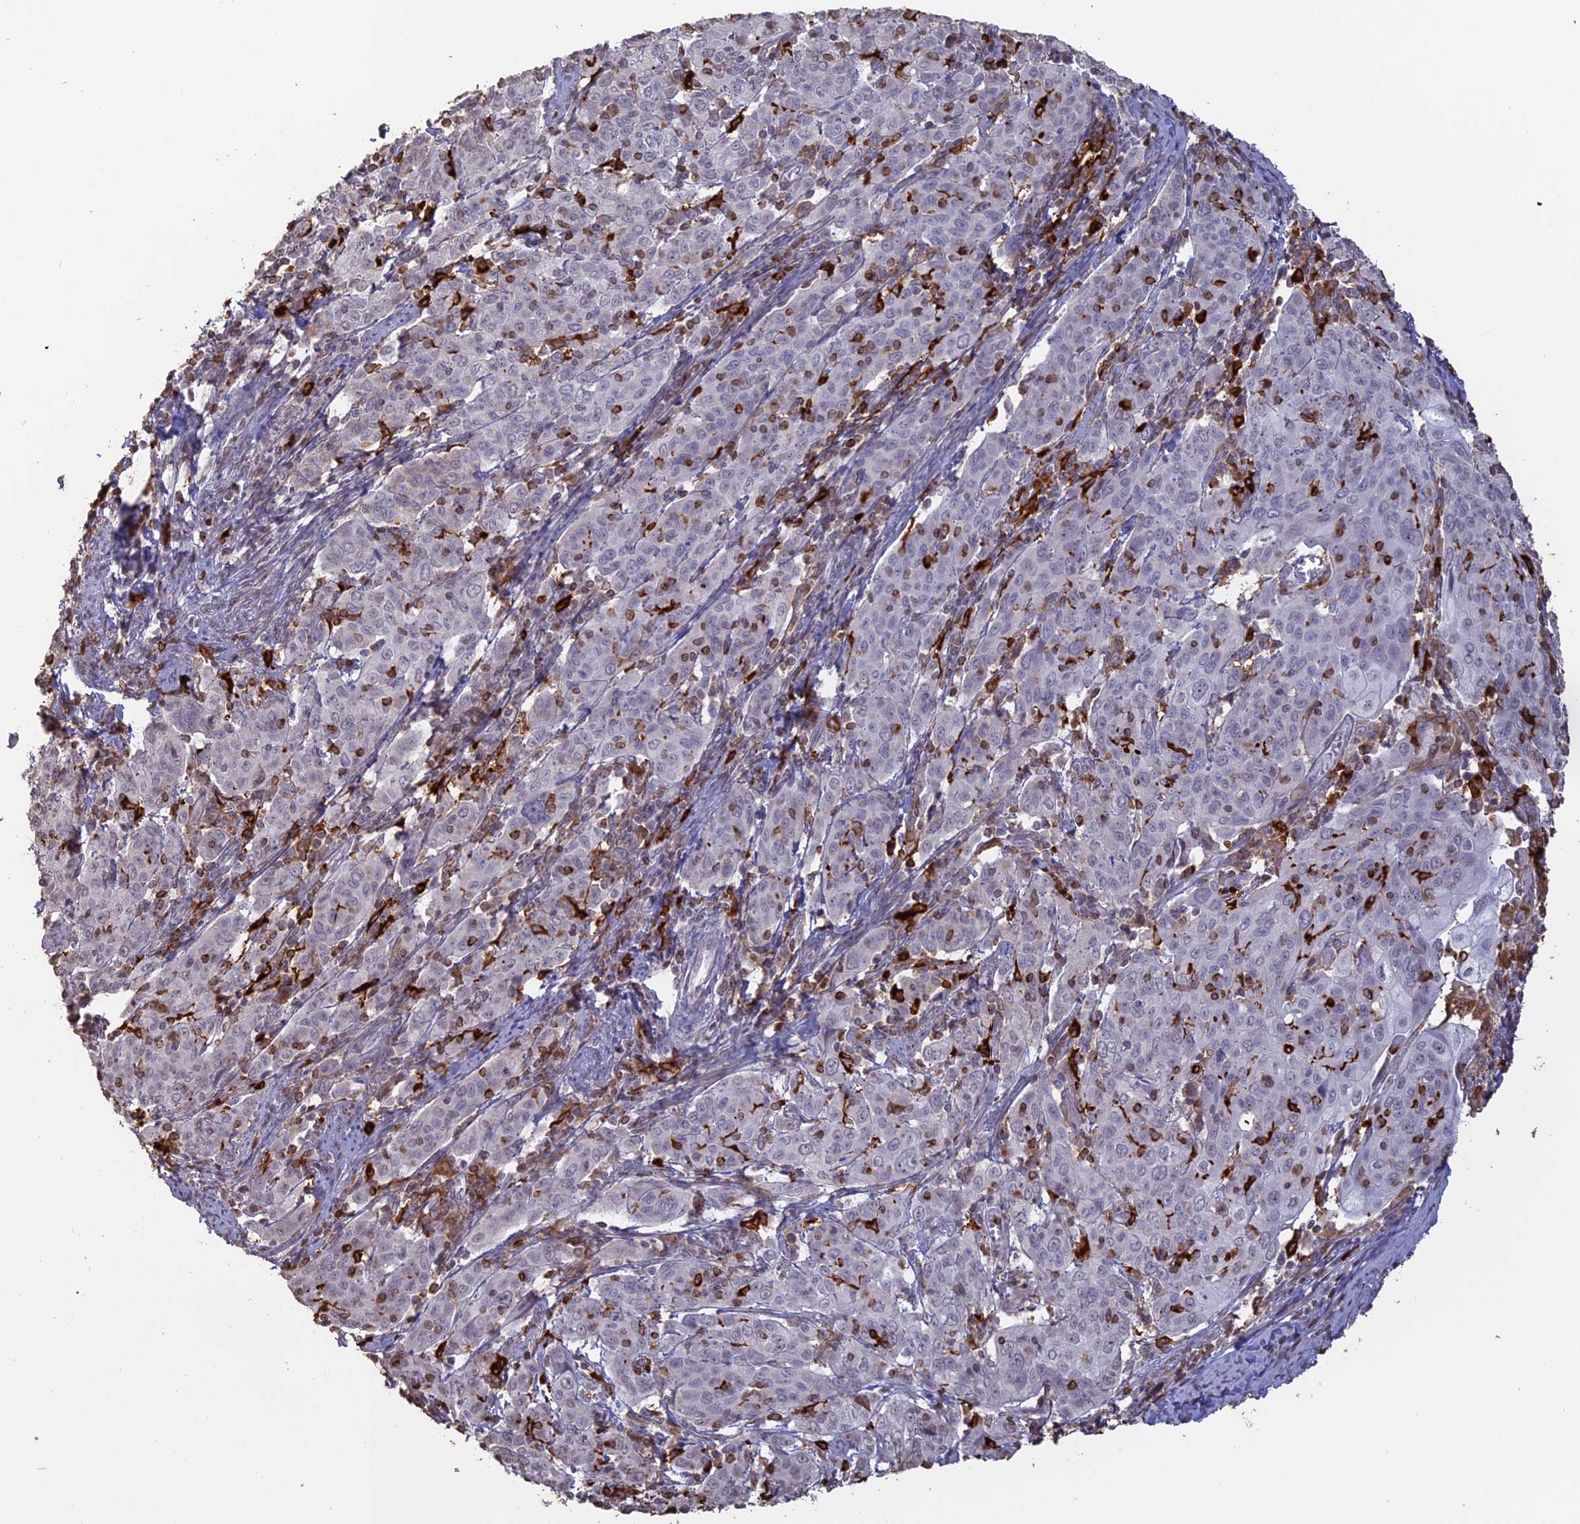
{"staining": {"intensity": "negative", "quantity": "none", "location": "none"}, "tissue": "cervical cancer", "cell_type": "Tumor cells", "image_type": "cancer", "snomed": [{"axis": "morphology", "description": "Squamous cell carcinoma, NOS"}, {"axis": "topography", "description": "Cervix"}], "caption": "DAB (3,3'-diaminobenzidine) immunohistochemical staining of cervical cancer (squamous cell carcinoma) reveals no significant staining in tumor cells.", "gene": "APOBR", "patient": {"sex": "female", "age": 67}}